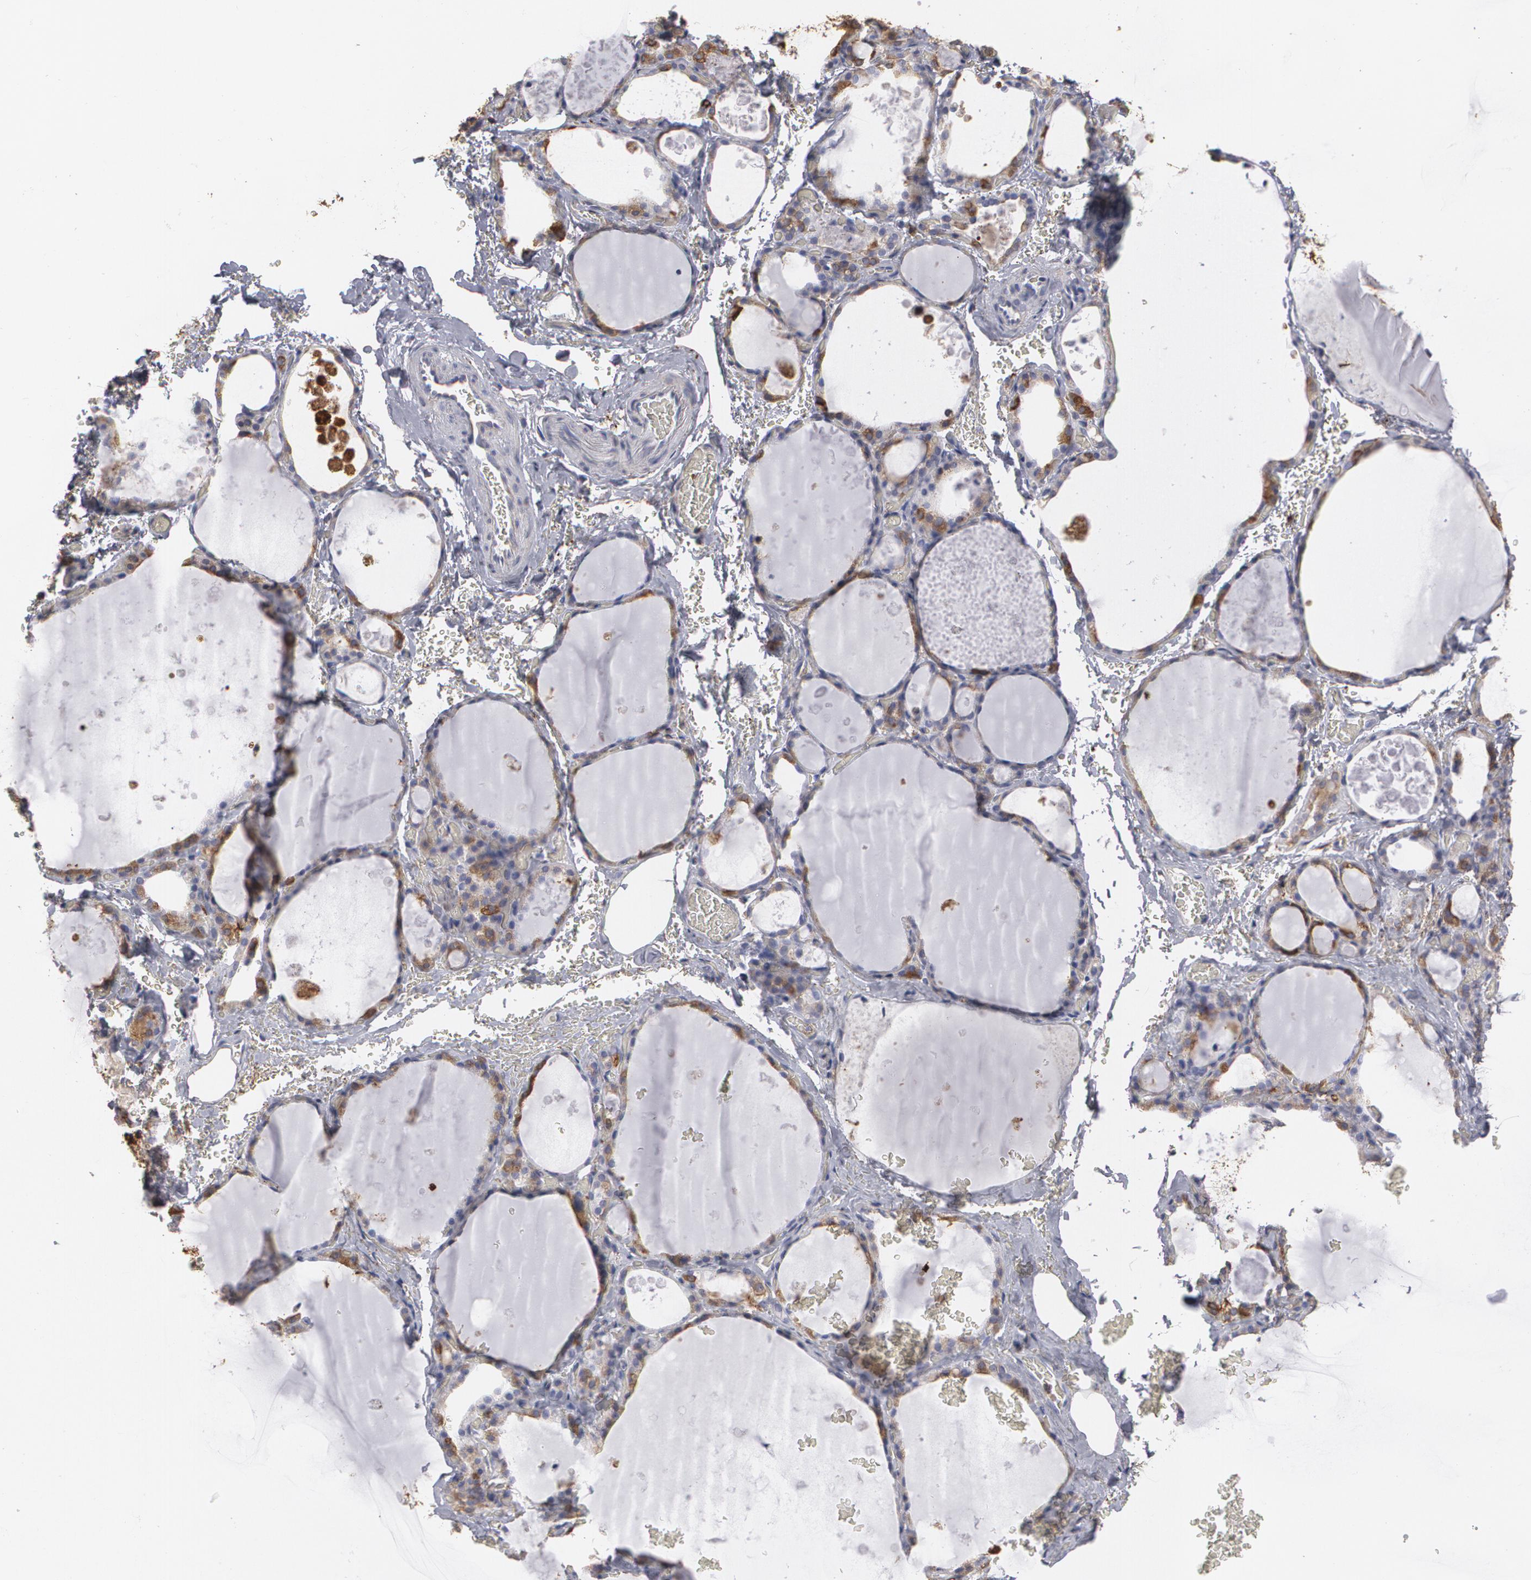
{"staining": {"intensity": "moderate", "quantity": "25%-75%", "location": "cytoplasmic/membranous"}, "tissue": "thyroid gland", "cell_type": "Glandular cells", "image_type": "normal", "snomed": [{"axis": "morphology", "description": "Normal tissue, NOS"}, {"axis": "topography", "description": "Thyroid gland"}], "caption": "Brown immunohistochemical staining in benign human thyroid gland demonstrates moderate cytoplasmic/membranous staining in about 25%-75% of glandular cells.", "gene": "ODC1", "patient": {"sex": "male", "age": 61}}